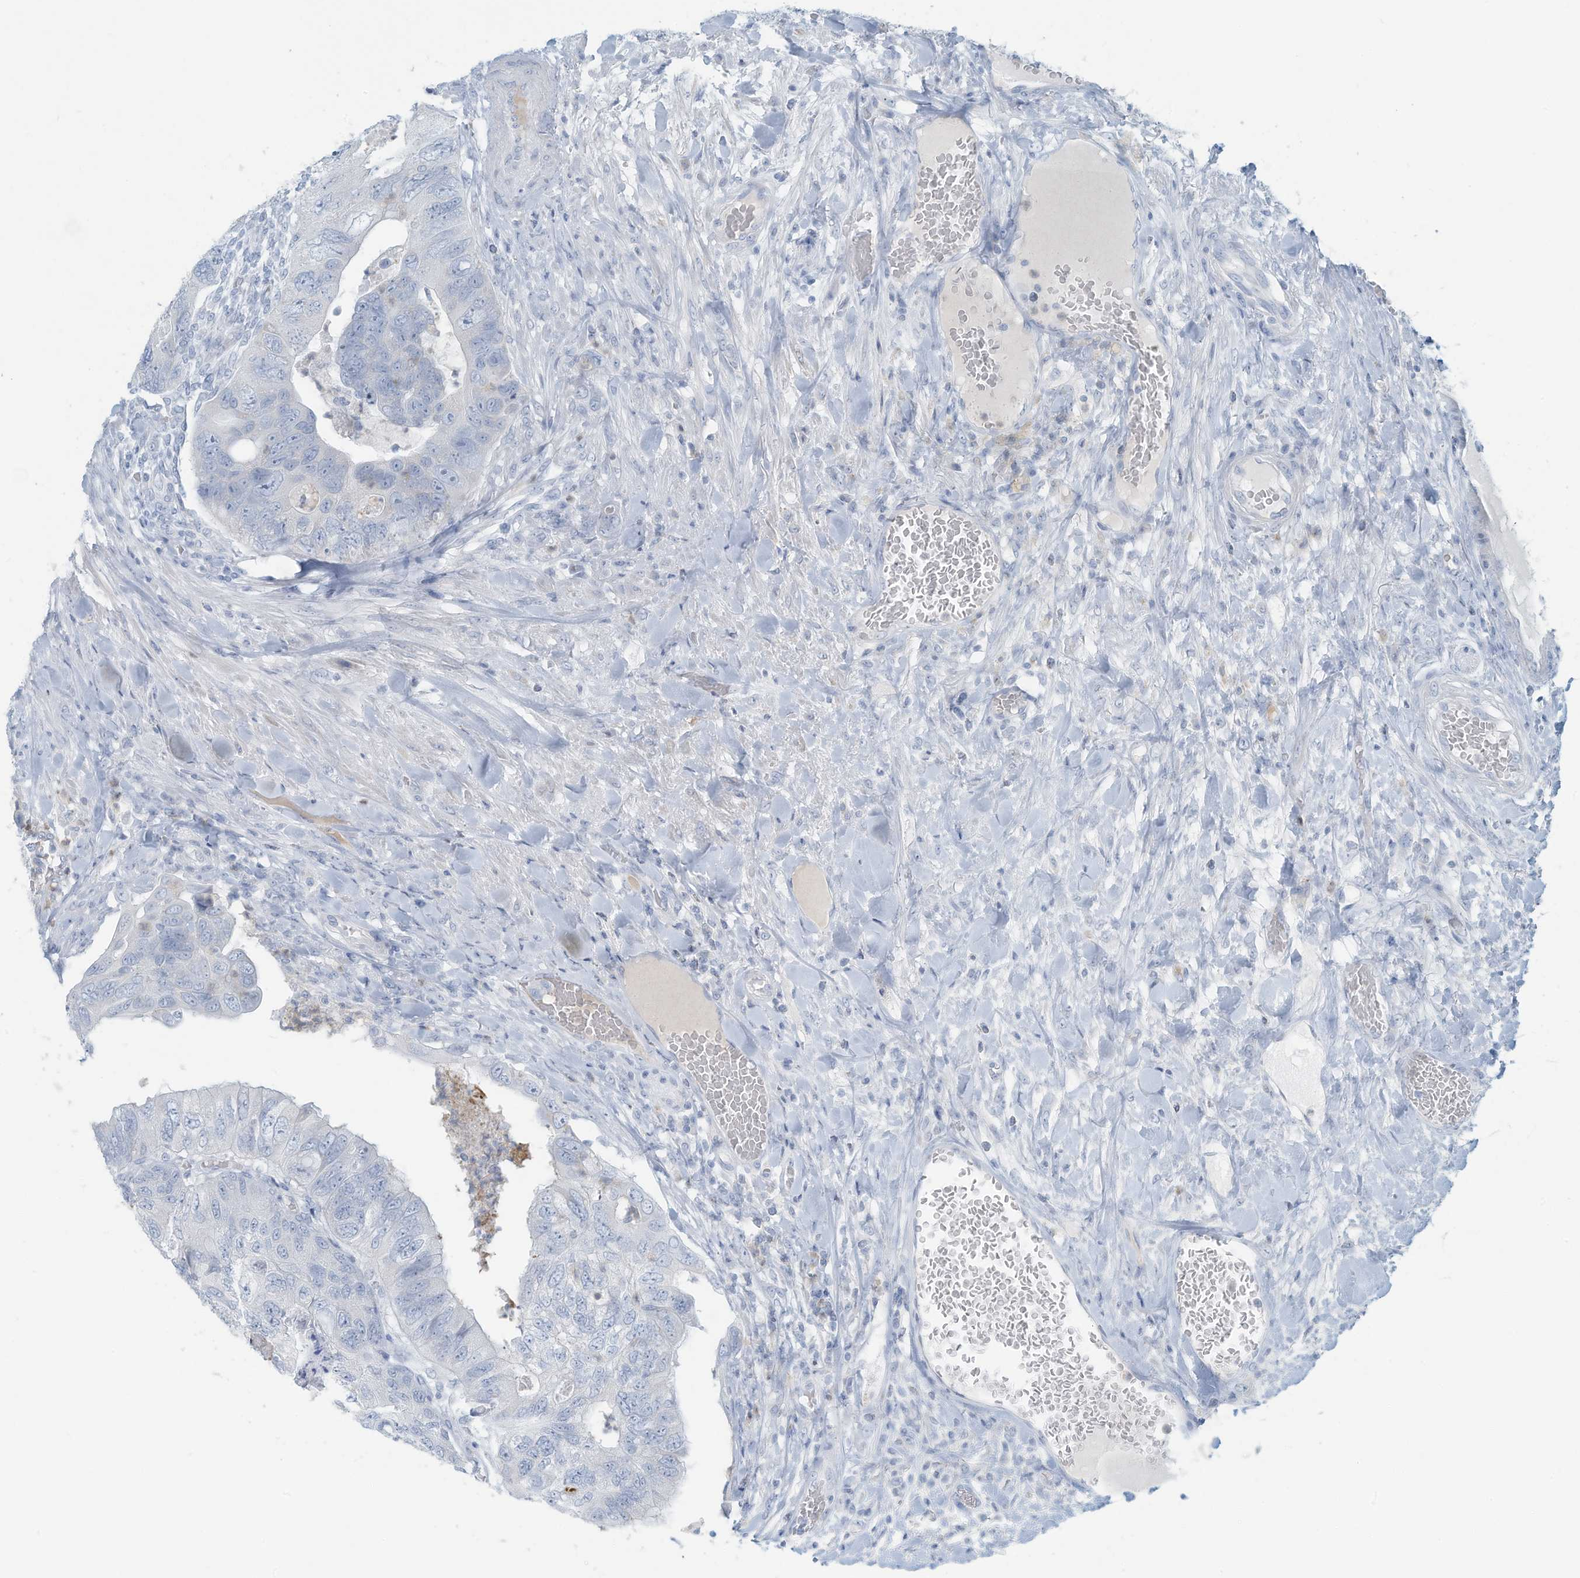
{"staining": {"intensity": "negative", "quantity": "none", "location": "none"}, "tissue": "colorectal cancer", "cell_type": "Tumor cells", "image_type": "cancer", "snomed": [{"axis": "morphology", "description": "Adenocarcinoma, NOS"}, {"axis": "topography", "description": "Rectum"}], "caption": "Immunohistochemical staining of human colorectal adenocarcinoma exhibits no significant staining in tumor cells.", "gene": "ERI2", "patient": {"sex": "male", "age": 63}}